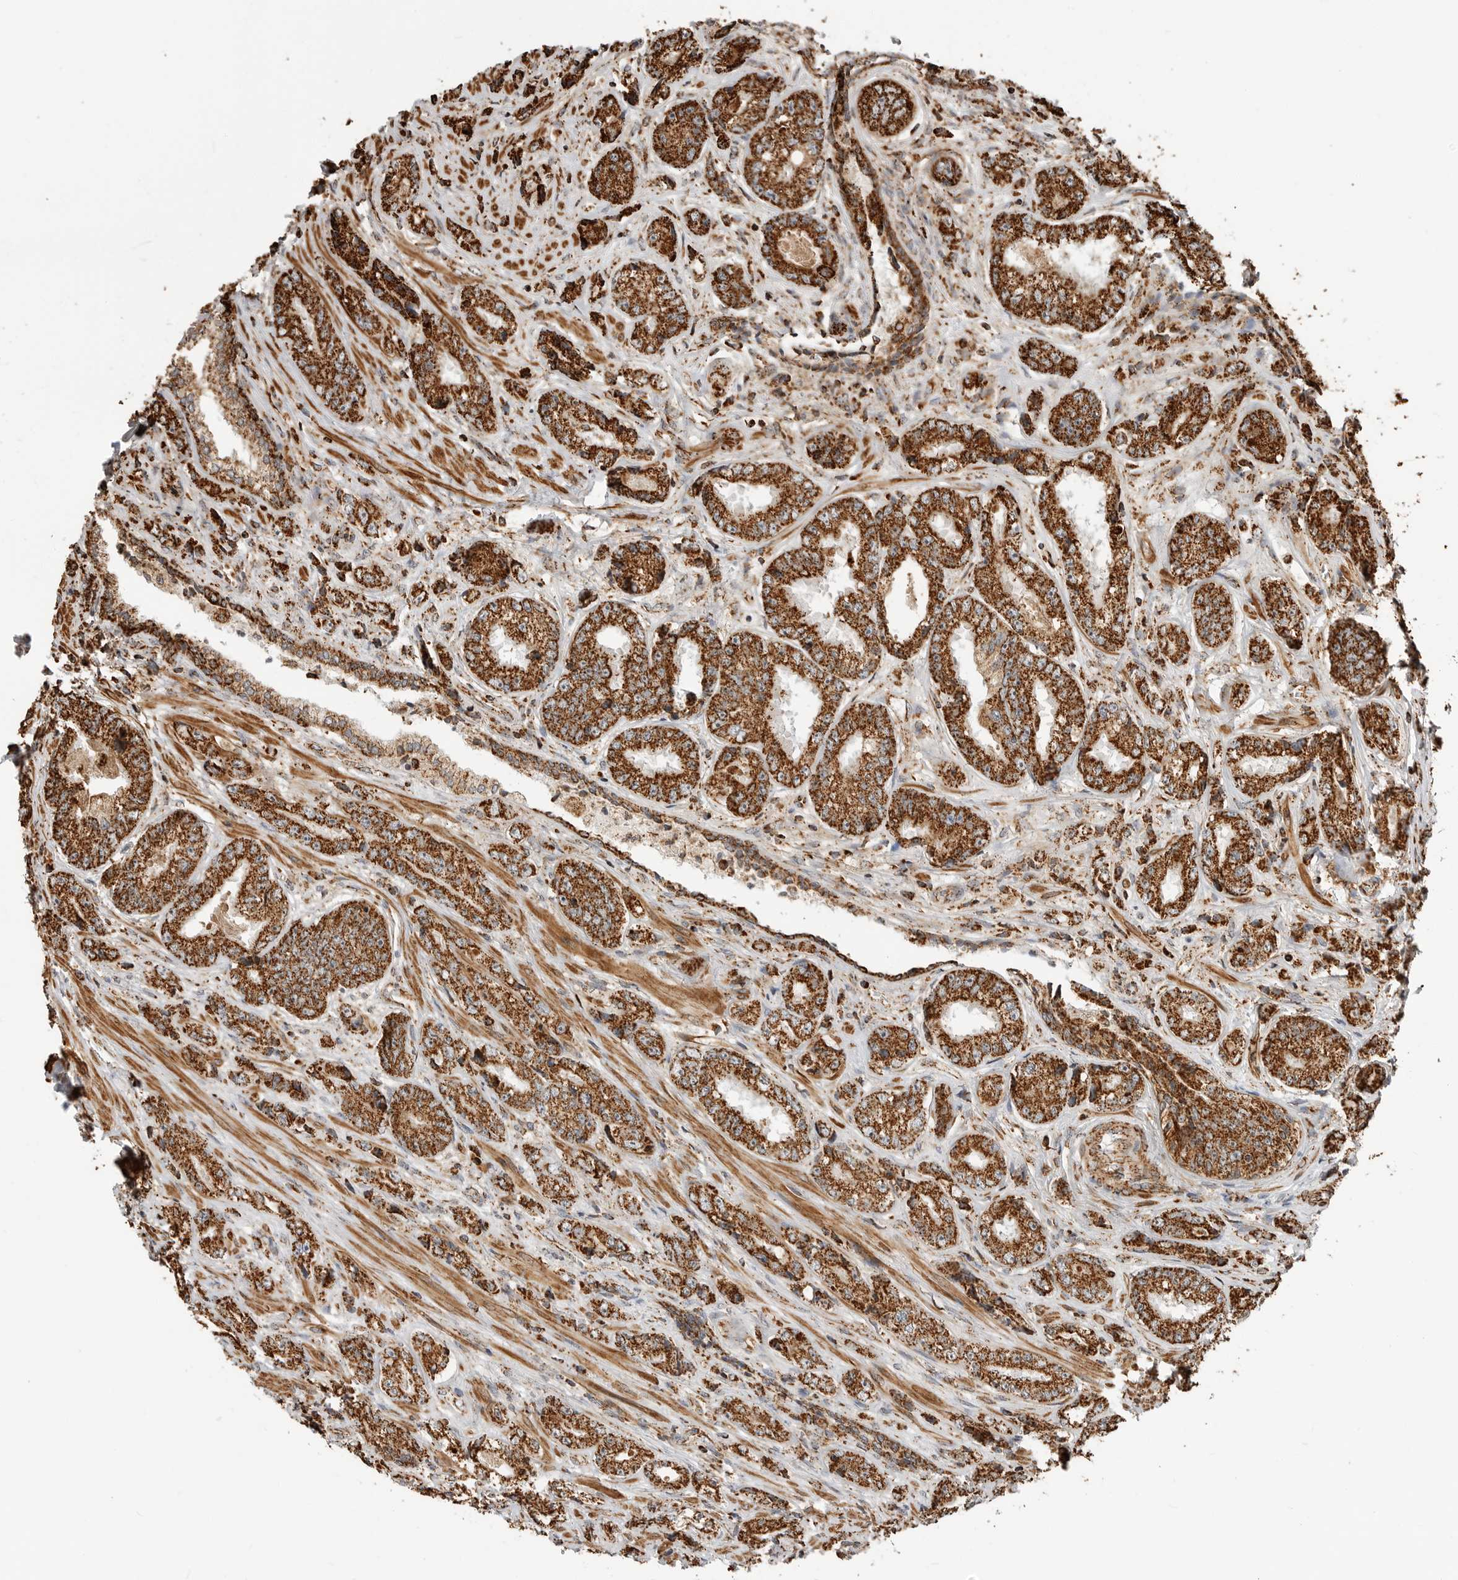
{"staining": {"intensity": "strong", "quantity": ">75%", "location": "cytoplasmic/membranous"}, "tissue": "prostate cancer", "cell_type": "Tumor cells", "image_type": "cancer", "snomed": [{"axis": "morphology", "description": "Adenocarcinoma, High grade"}, {"axis": "topography", "description": "Prostate"}], "caption": "Immunohistochemistry of prostate high-grade adenocarcinoma demonstrates high levels of strong cytoplasmic/membranous expression in about >75% of tumor cells.", "gene": "BMP2K", "patient": {"sex": "male", "age": 61}}